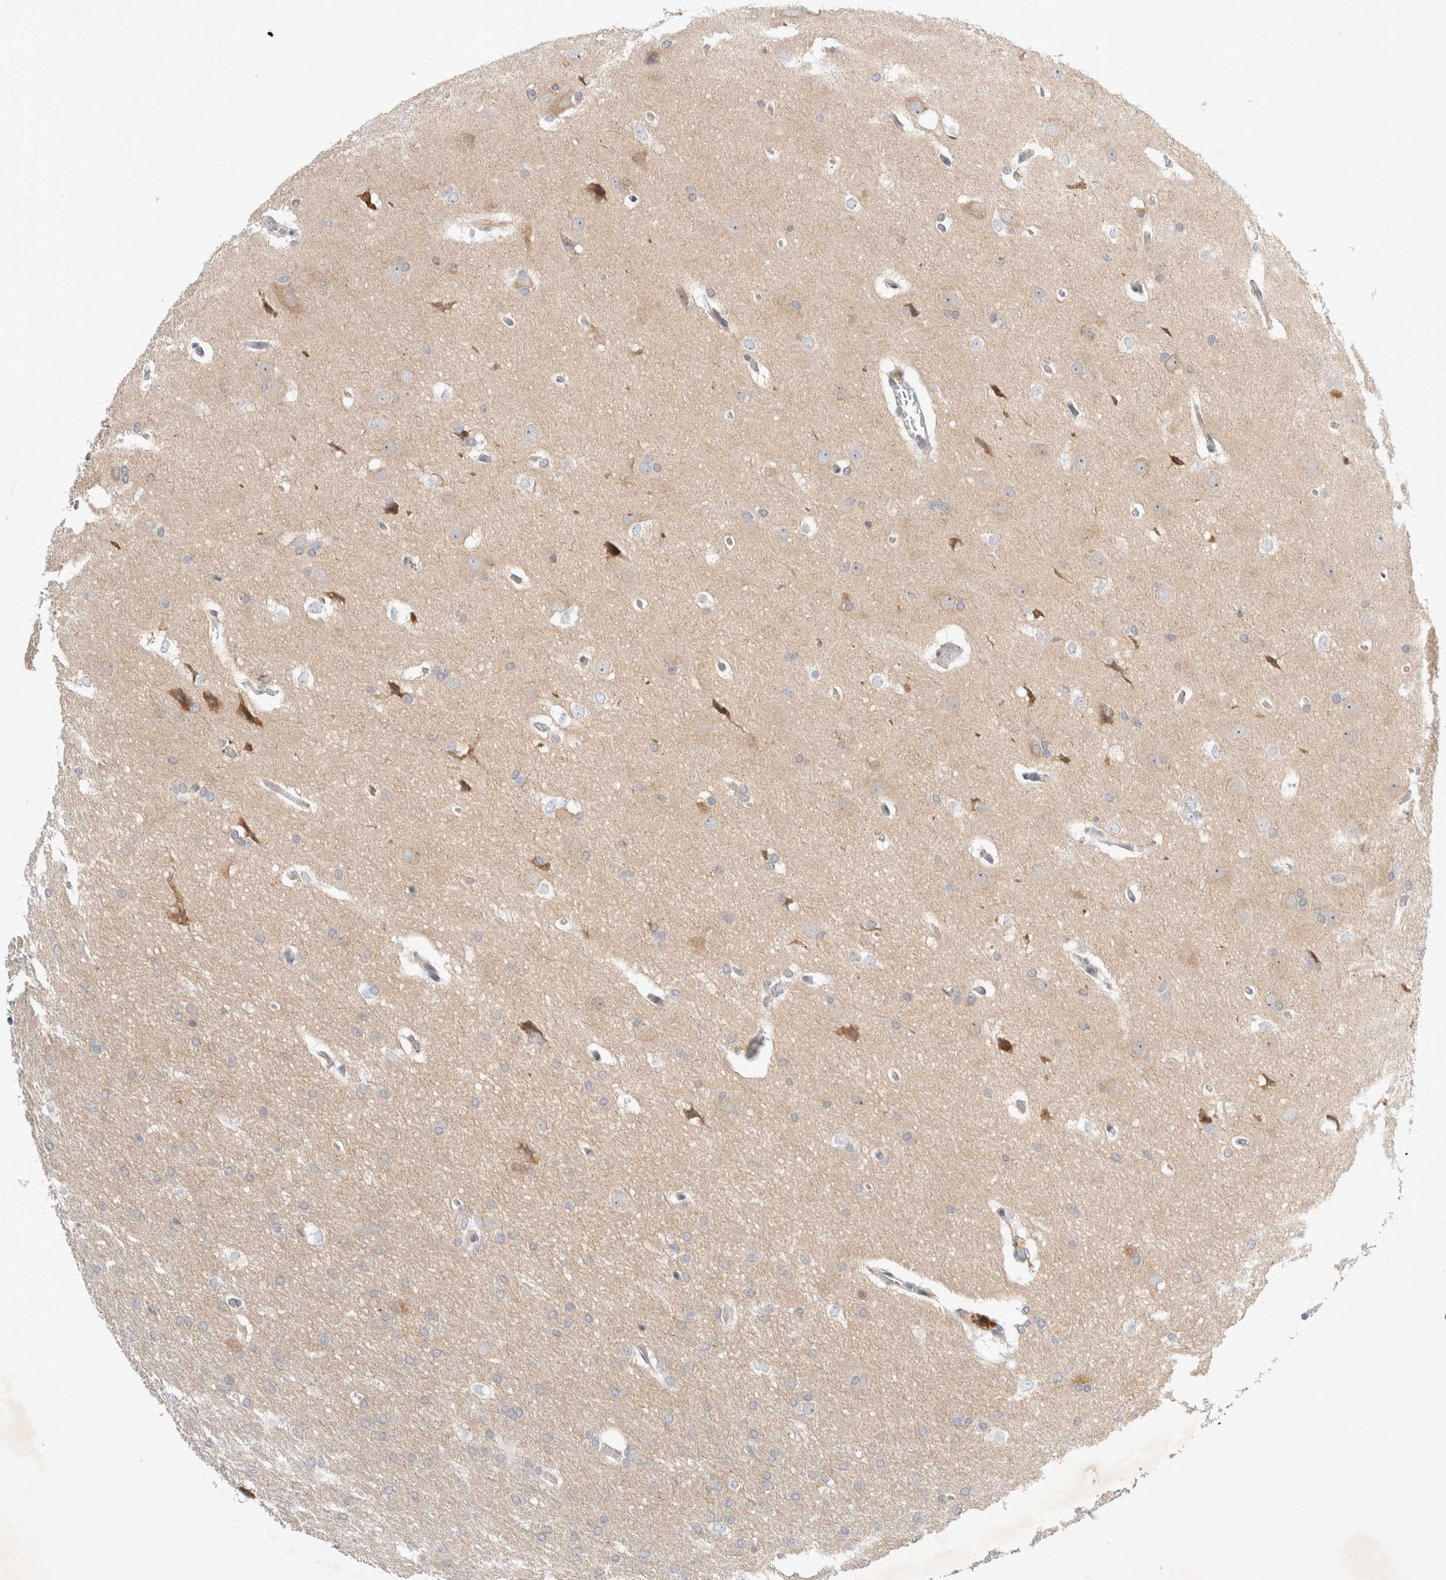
{"staining": {"intensity": "weak", "quantity": "<25%", "location": "cytoplasmic/membranous"}, "tissue": "glioma", "cell_type": "Tumor cells", "image_type": "cancer", "snomed": [{"axis": "morphology", "description": "Glioma, malignant, Low grade"}, {"axis": "topography", "description": "Brain"}], "caption": "Immunohistochemistry micrograph of neoplastic tissue: human malignant glioma (low-grade) stained with DAB exhibits no significant protein positivity in tumor cells.", "gene": "NEDD4L", "patient": {"sex": "female", "age": 37}}